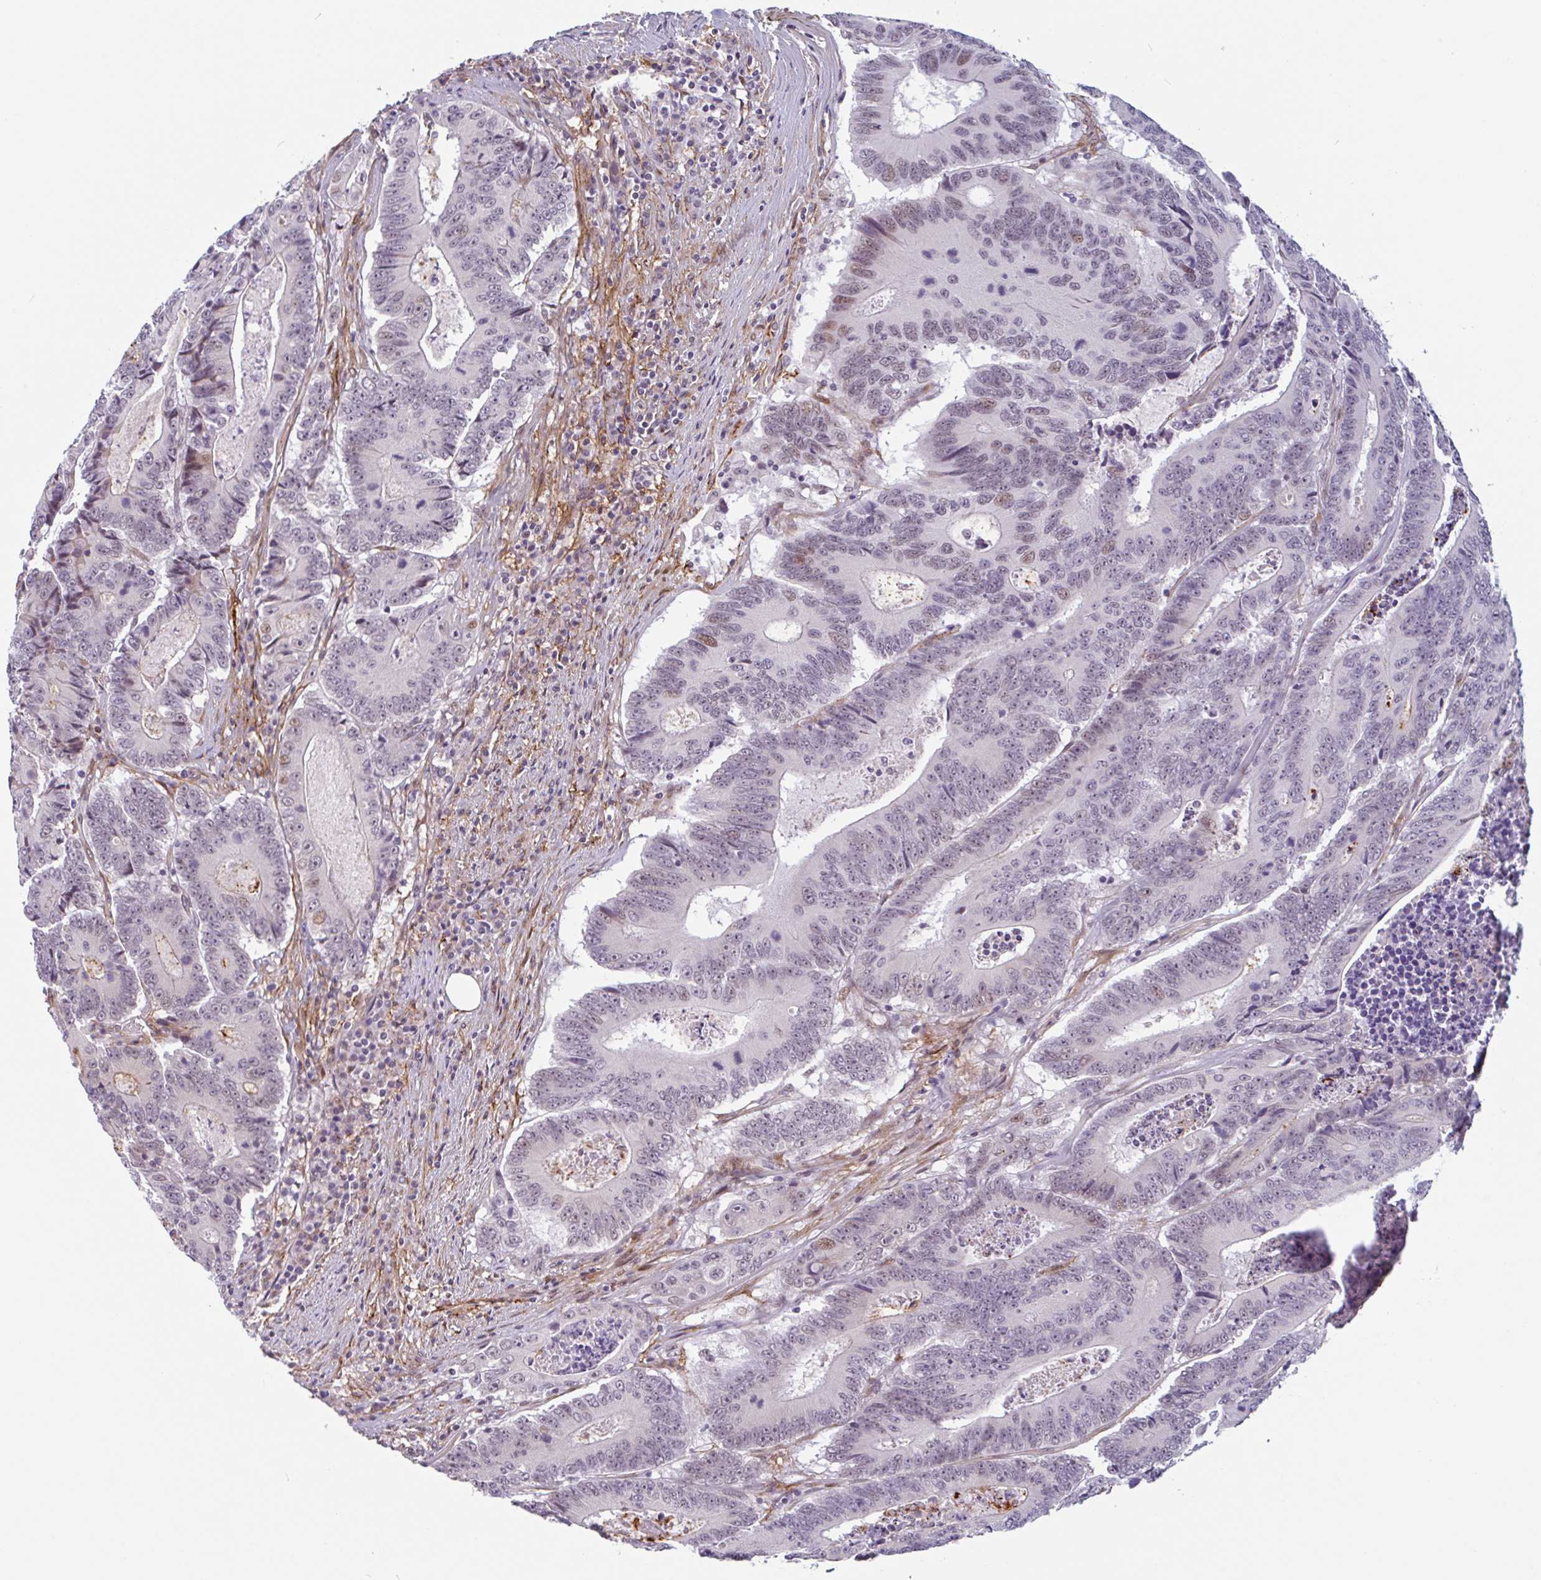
{"staining": {"intensity": "weak", "quantity": "<25%", "location": "nuclear"}, "tissue": "colorectal cancer", "cell_type": "Tumor cells", "image_type": "cancer", "snomed": [{"axis": "morphology", "description": "Adenocarcinoma, NOS"}, {"axis": "topography", "description": "Colon"}], "caption": "An immunohistochemistry photomicrograph of colorectal cancer (adenocarcinoma) is shown. There is no staining in tumor cells of colorectal cancer (adenocarcinoma).", "gene": "TMEM119", "patient": {"sex": "male", "age": 83}}